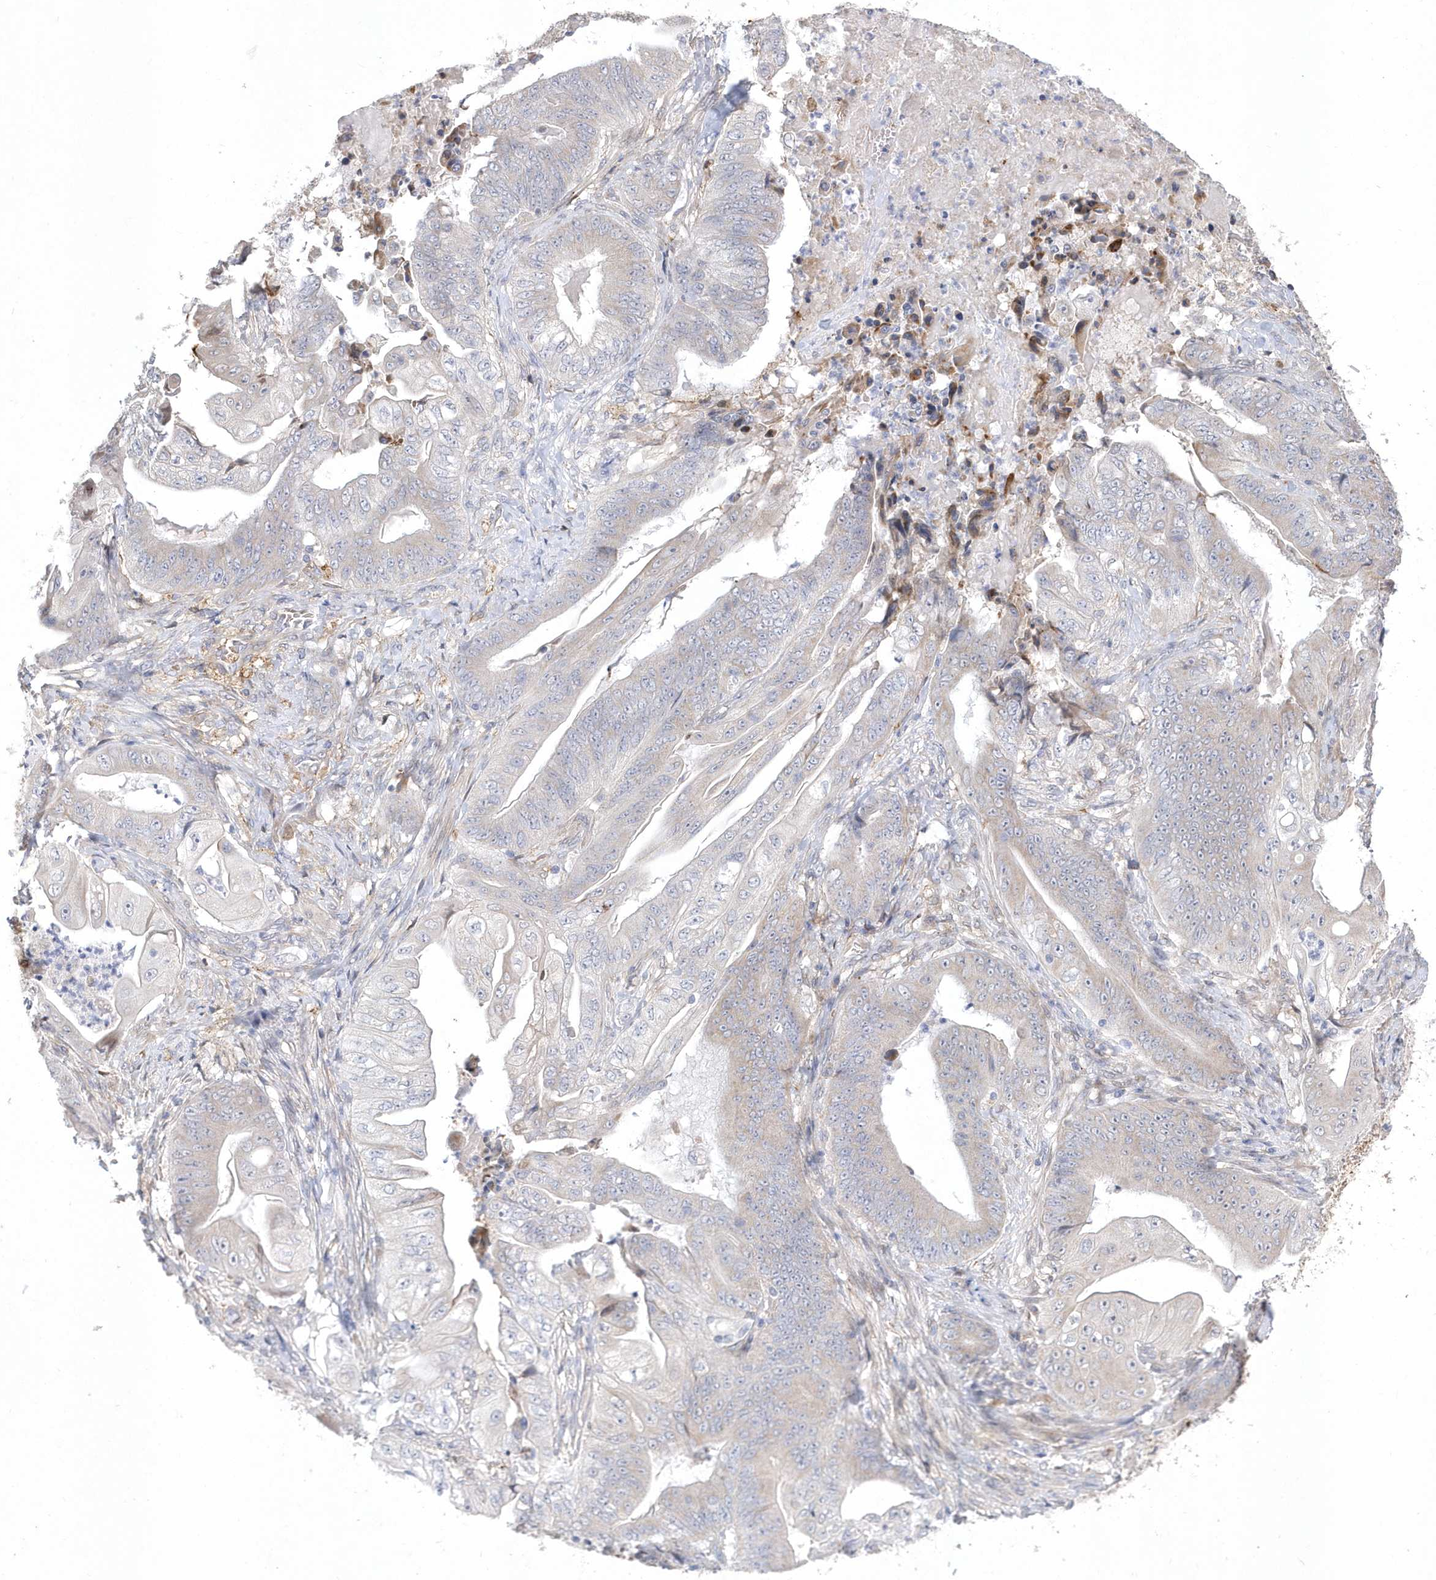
{"staining": {"intensity": "negative", "quantity": "none", "location": "none"}, "tissue": "stomach cancer", "cell_type": "Tumor cells", "image_type": "cancer", "snomed": [{"axis": "morphology", "description": "Adenocarcinoma, NOS"}, {"axis": "topography", "description": "Stomach"}], "caption": "Immunohistochemistry (IHC) image of adenocarcinoma (stomach) stained for a protein (brown), which shows no expression in tumor cells. (DAB (3,3'-diaminobenzidine) IHC visualized using brightfield microscopy, high magnification).", "gene": "TSPEAR", "patient": {"sex": "female", "age": 73}}